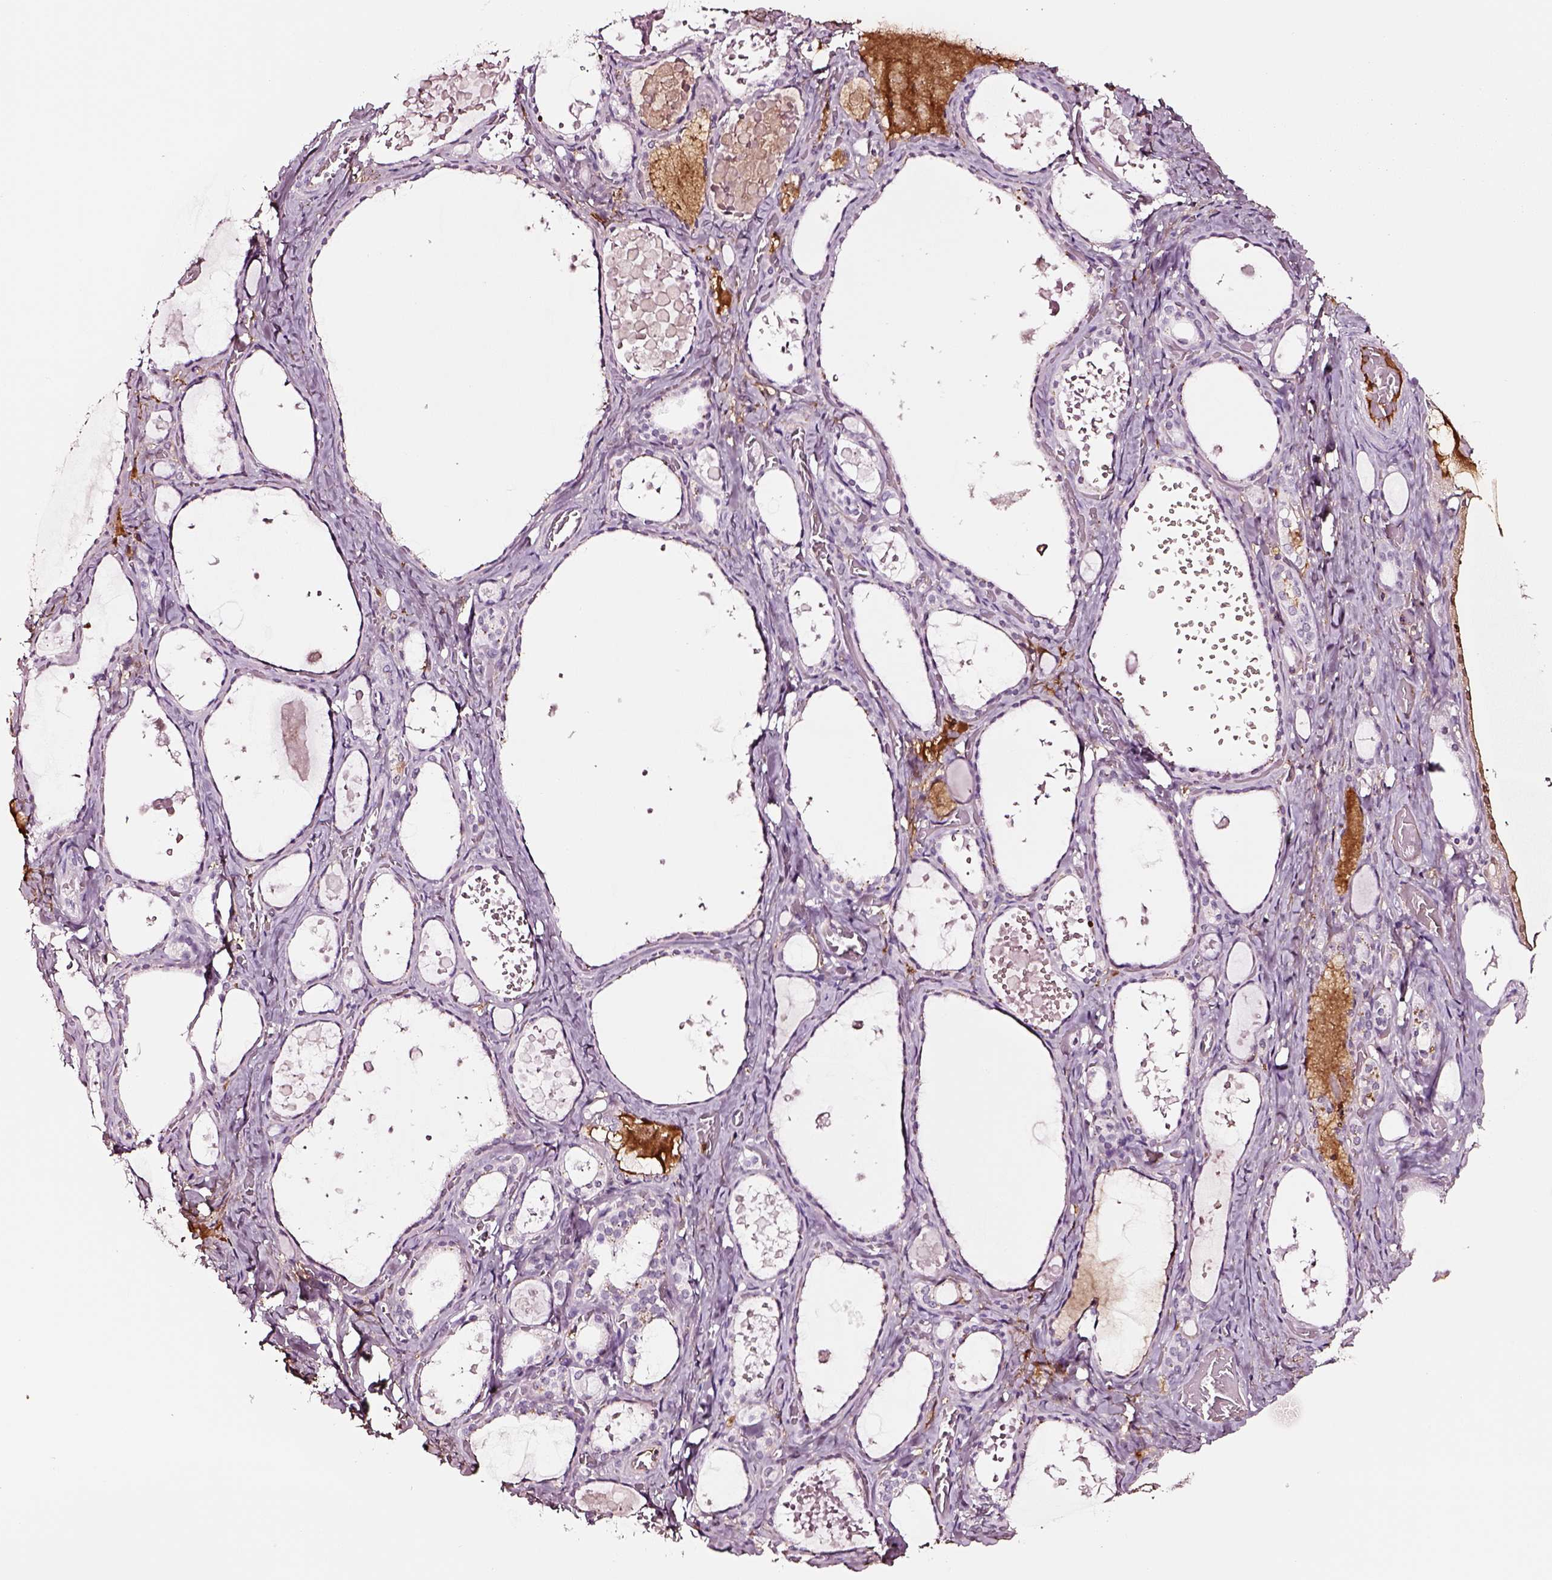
{"staining": {"intensity": "negative", "quantity": "none", "location": "none"}, "tissue": "thyroid gland", "cell_type": "Glandular cells", "image_type": "normal", "snomed": [{"axis": "morphology", "description": "Normal tissue, NOS"}, {"axis": "topography", "description": "Thyroid gland"}], "caption": "High power microscopy photomicrograph of an immunohistochemistry image of benign thyroid gland, revealing no significant staining in glandular cells. The staining was performed using DAB to visualize the protein expression in brown, while the nuclei were stained in blue with hematoxylin (Magnification: 20x).", "gene": "TF", "patient": {"sex": "female", "age": 56}}